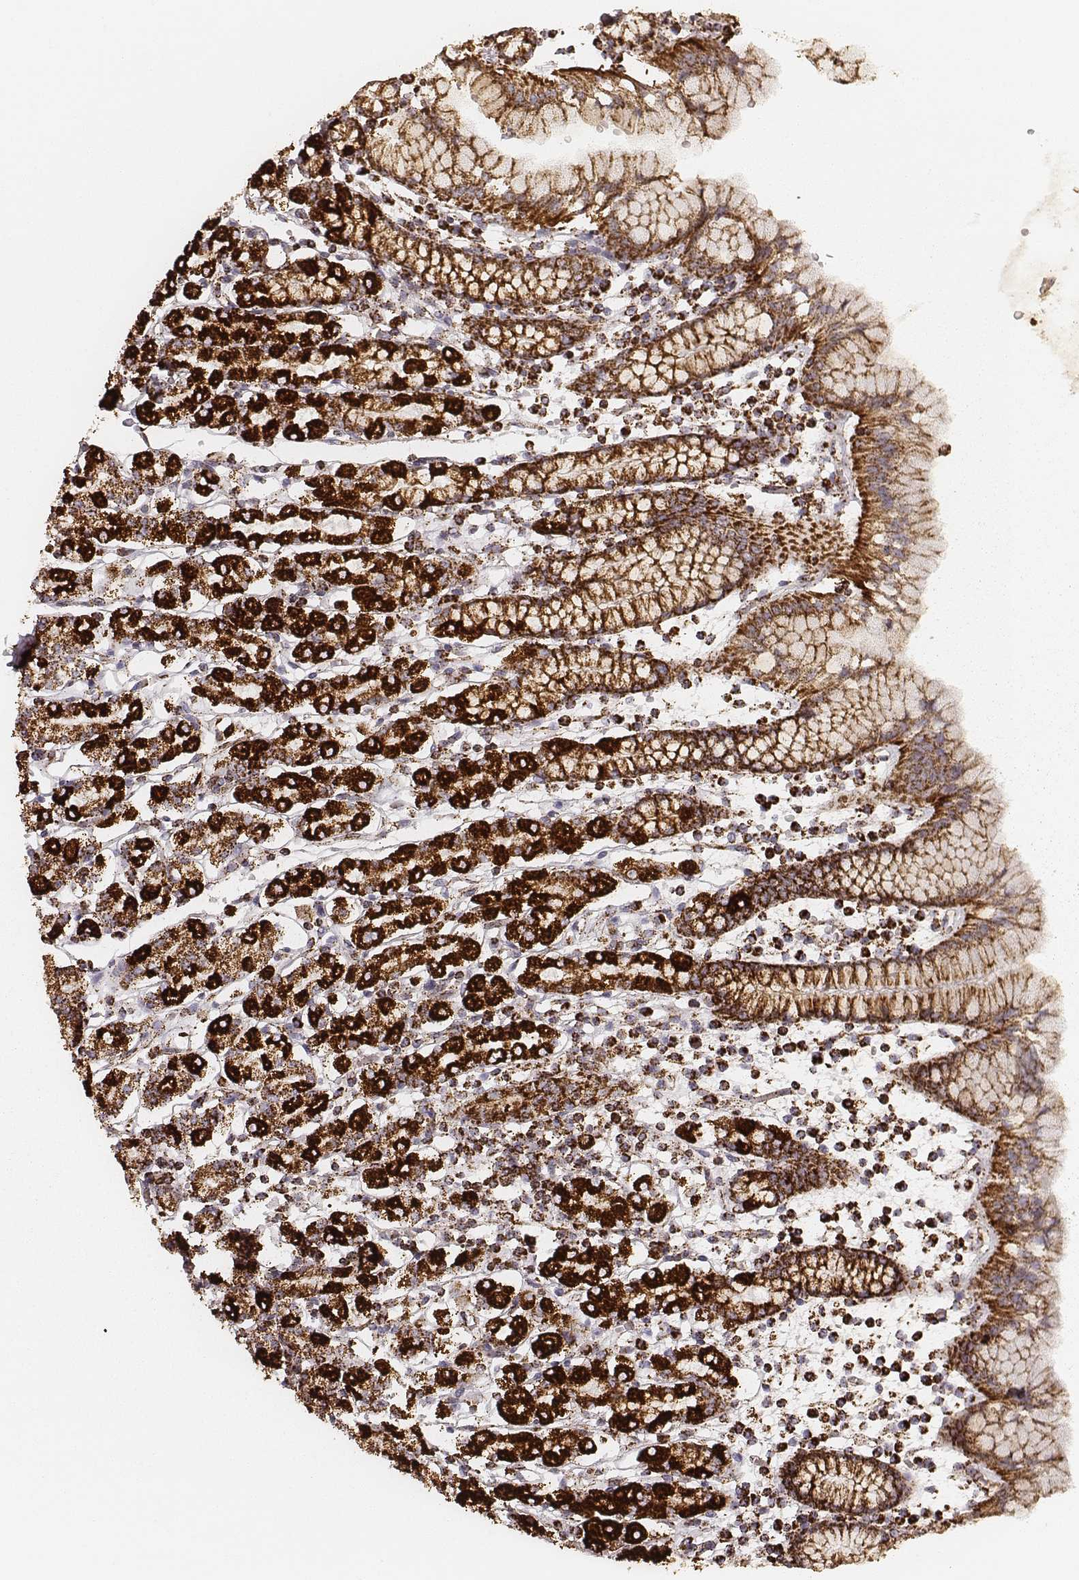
{"staining": {"intensity": "strong", "quantity": ">75%", "location": "cytoplasmic/membranous"}, "tissue": "stomach", "cell_type": "Glandular cells", "image_type": "normal", "snomed": [{"axis": "morphology", "description": "Normal tissue, NOS"}, {"axis": "topography", "description": "Stomach, upper"}, {"axis": "topography", "description": "Stomach"}], "caption": "High-magnification brightfield microscopy of benign stomach stained with DAB (3,3'-diaminobenzidine) (brown) and counterstained with hematoxylin (blue). glandular cells exhibit strong cytoplasmic/membranous positivity is present in about>75% of cells.", "gene": "CS", "patient": {"sex": "male", "age": 62}}